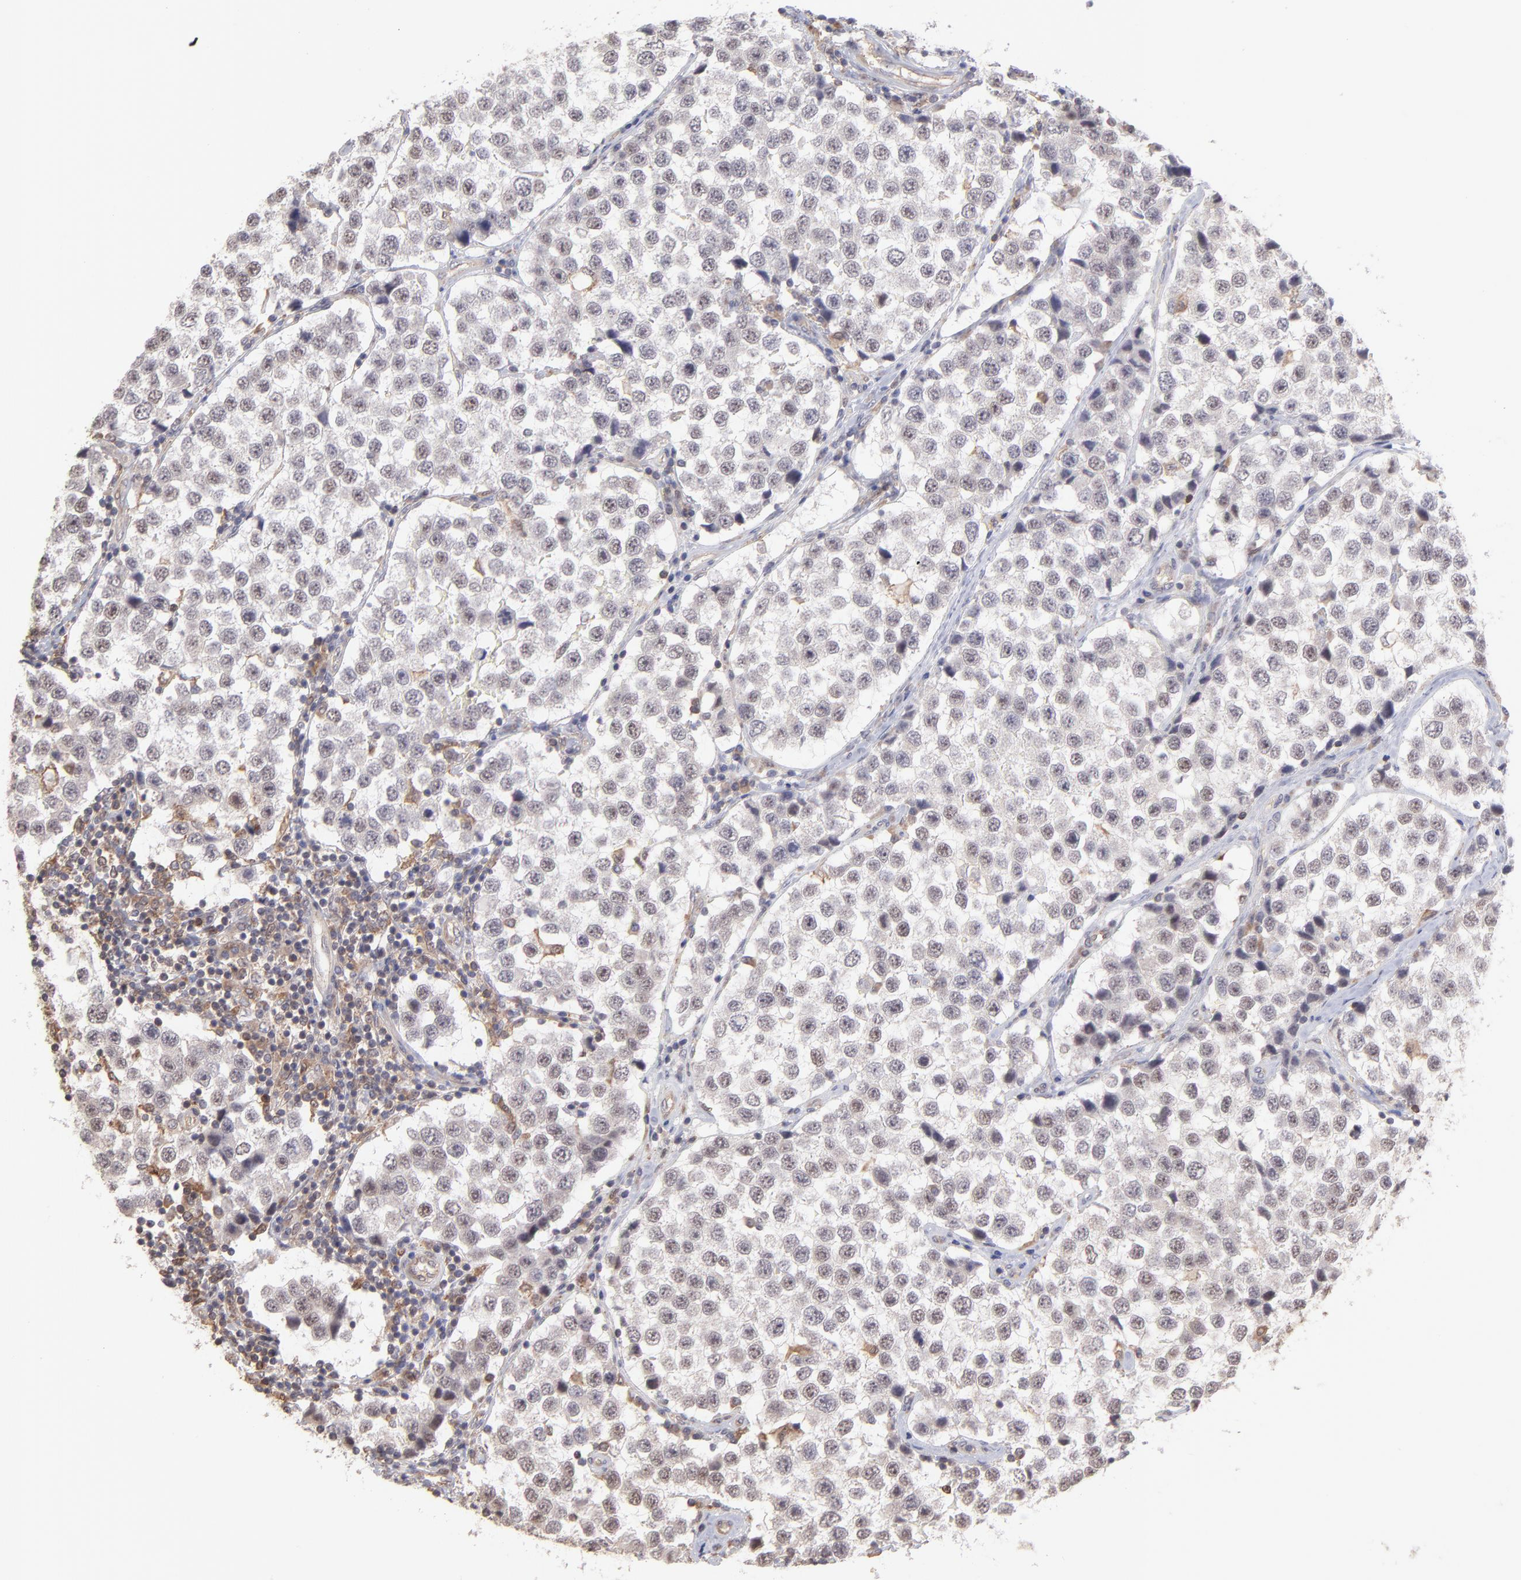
{"staining": {"intensity": "moderate", "quantity": ">75%", "location": "nuclear"}, "tissue": "testis cancer", "cell_type": "Tumor cells", "image_type": "cancer", "snomed": [{"axis": "morphology", "description": "Seminoma, NOS"}, {"axis": "topography", "description": "Testis"}], "caption": "Protein analysis of testis cancer (seminoma) tissue reveals moderate nuclear expression in about >75% of tumor cells. (DAB (3,3'-diaminobenzidine) IHC, brown staining for protein, blue staining for nuclei).", "gene": "OAS1", "patient": {"sex": "male", "age": 39}}